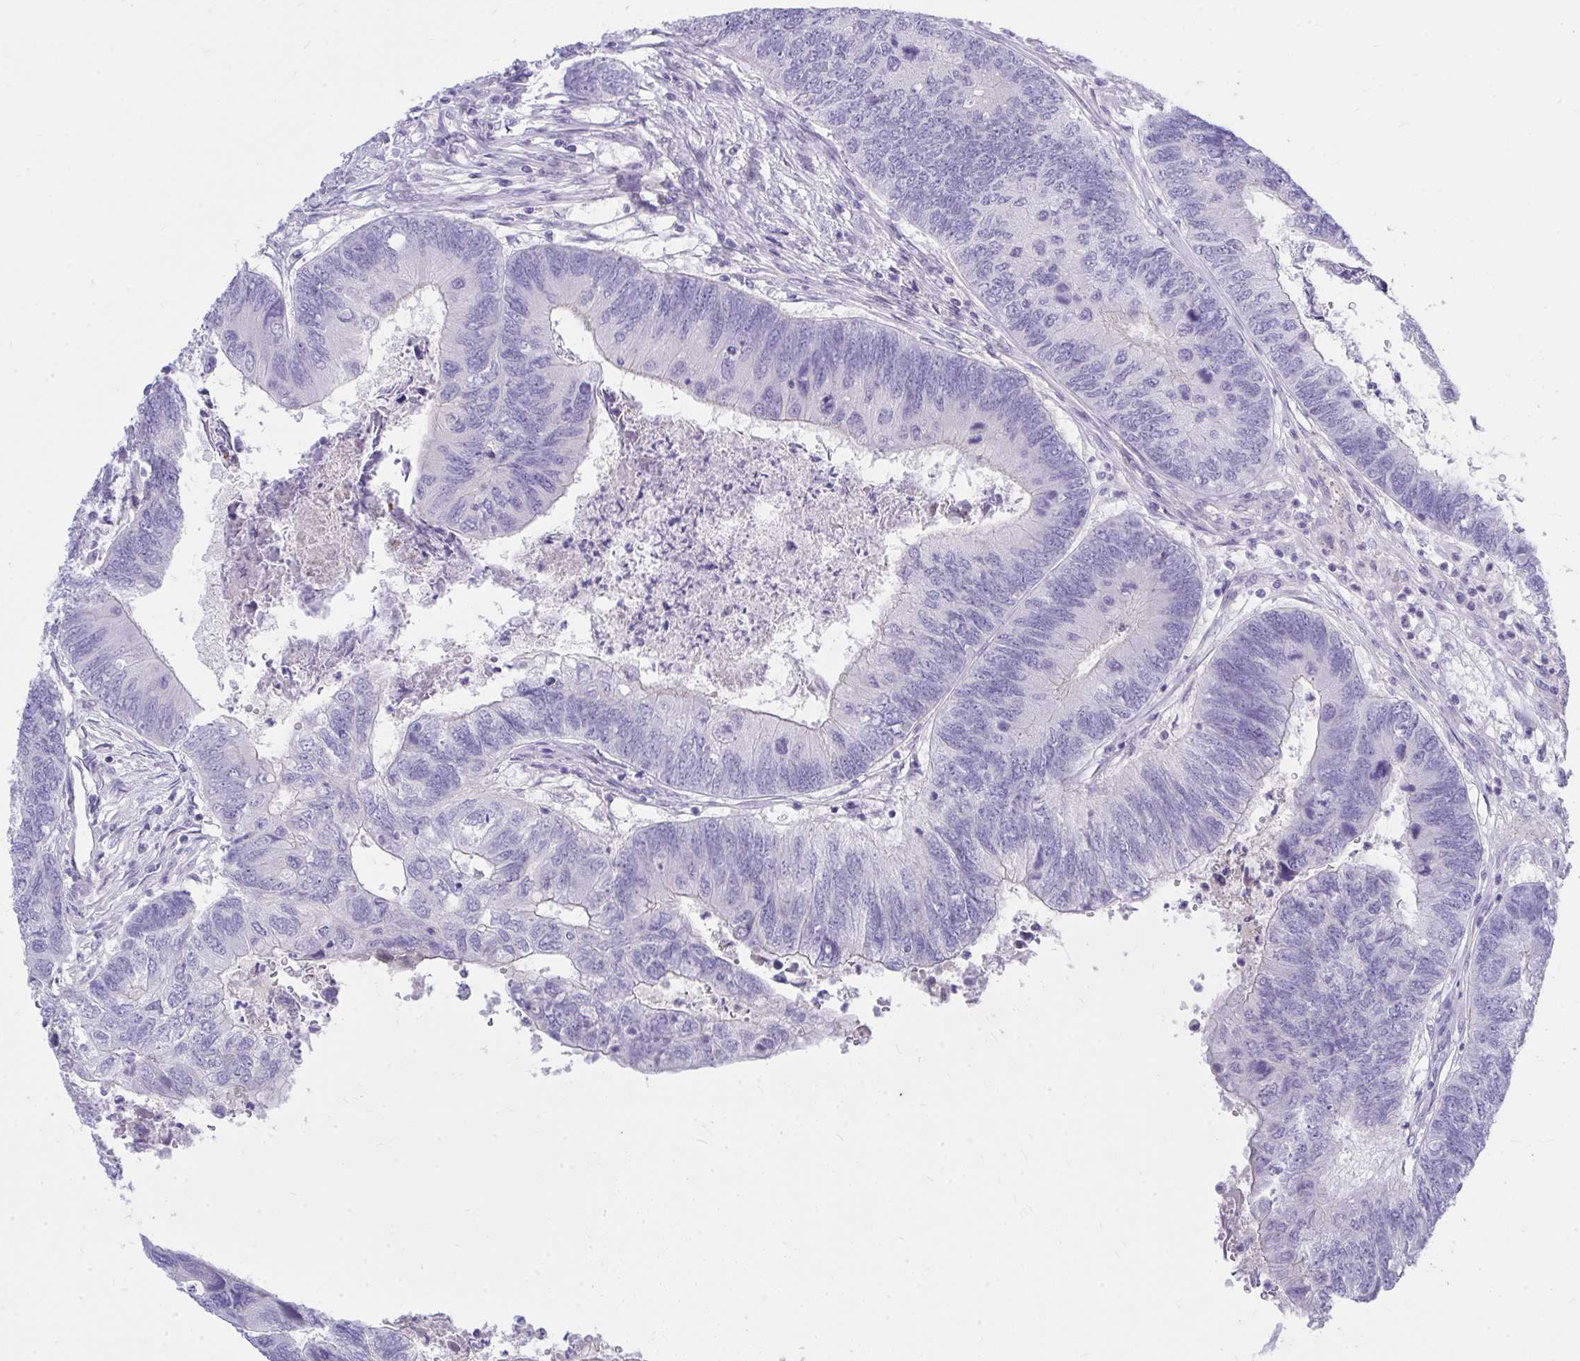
{"staining": {"intensity": "negative", "quantity": "none", "location": "none"}, "tissue": "colorectal cancer", "cell_type": "Tumor cells", "image_type": "cancer", "snomed": [{"axis": "morphology", "description": "Adenocarcinoma, NOS"}, {"axis": "topography", "description": "Colon"}], "caption": "Immunohistochemistry (IHC) of colorectal cancer (adenocarcinoma) shows no staining in tumor cells.", "gene": "LRRC36", "patient": {"sex": "female", "age": 67}}